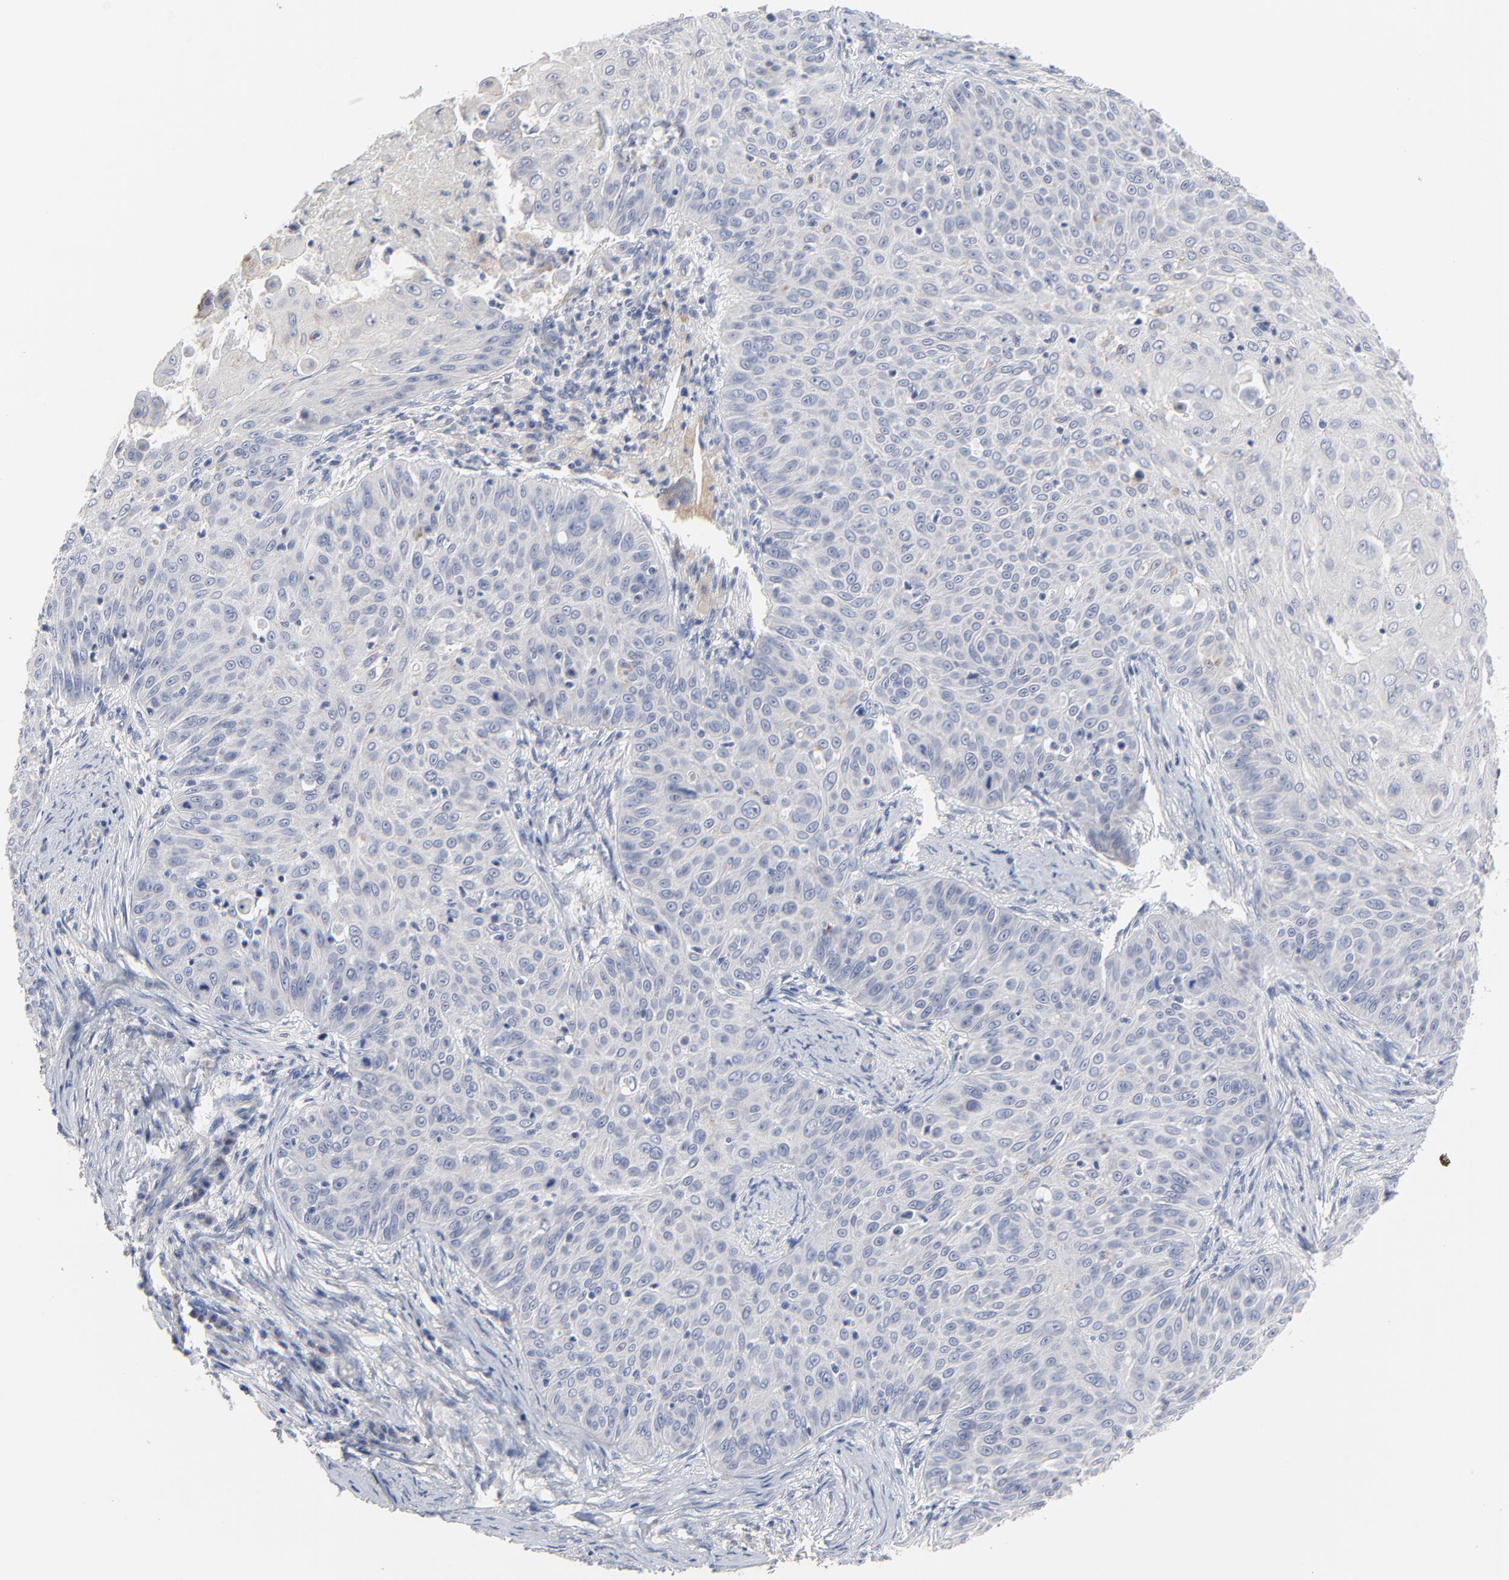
{"staining": {"intensity": "negative", "quantity": "none", "location": "none"}, "tissue": "skin cancer", "cell_type": "Tumor cells", "image_type": "cancer", "snomed": [{"axis": "morphology", "description": "Squamous cell carcinoma, NOS"}, {"axis": "topography", "description": "Skin"}], "caption": "Immunohistochemistry (IHC) photomicrograph of human skin cancer stained for a protein (brown), which exhibits no staining in tumor cells.", "gene": "DHRSX", "patient": {"sex": "male", "age": 82}}